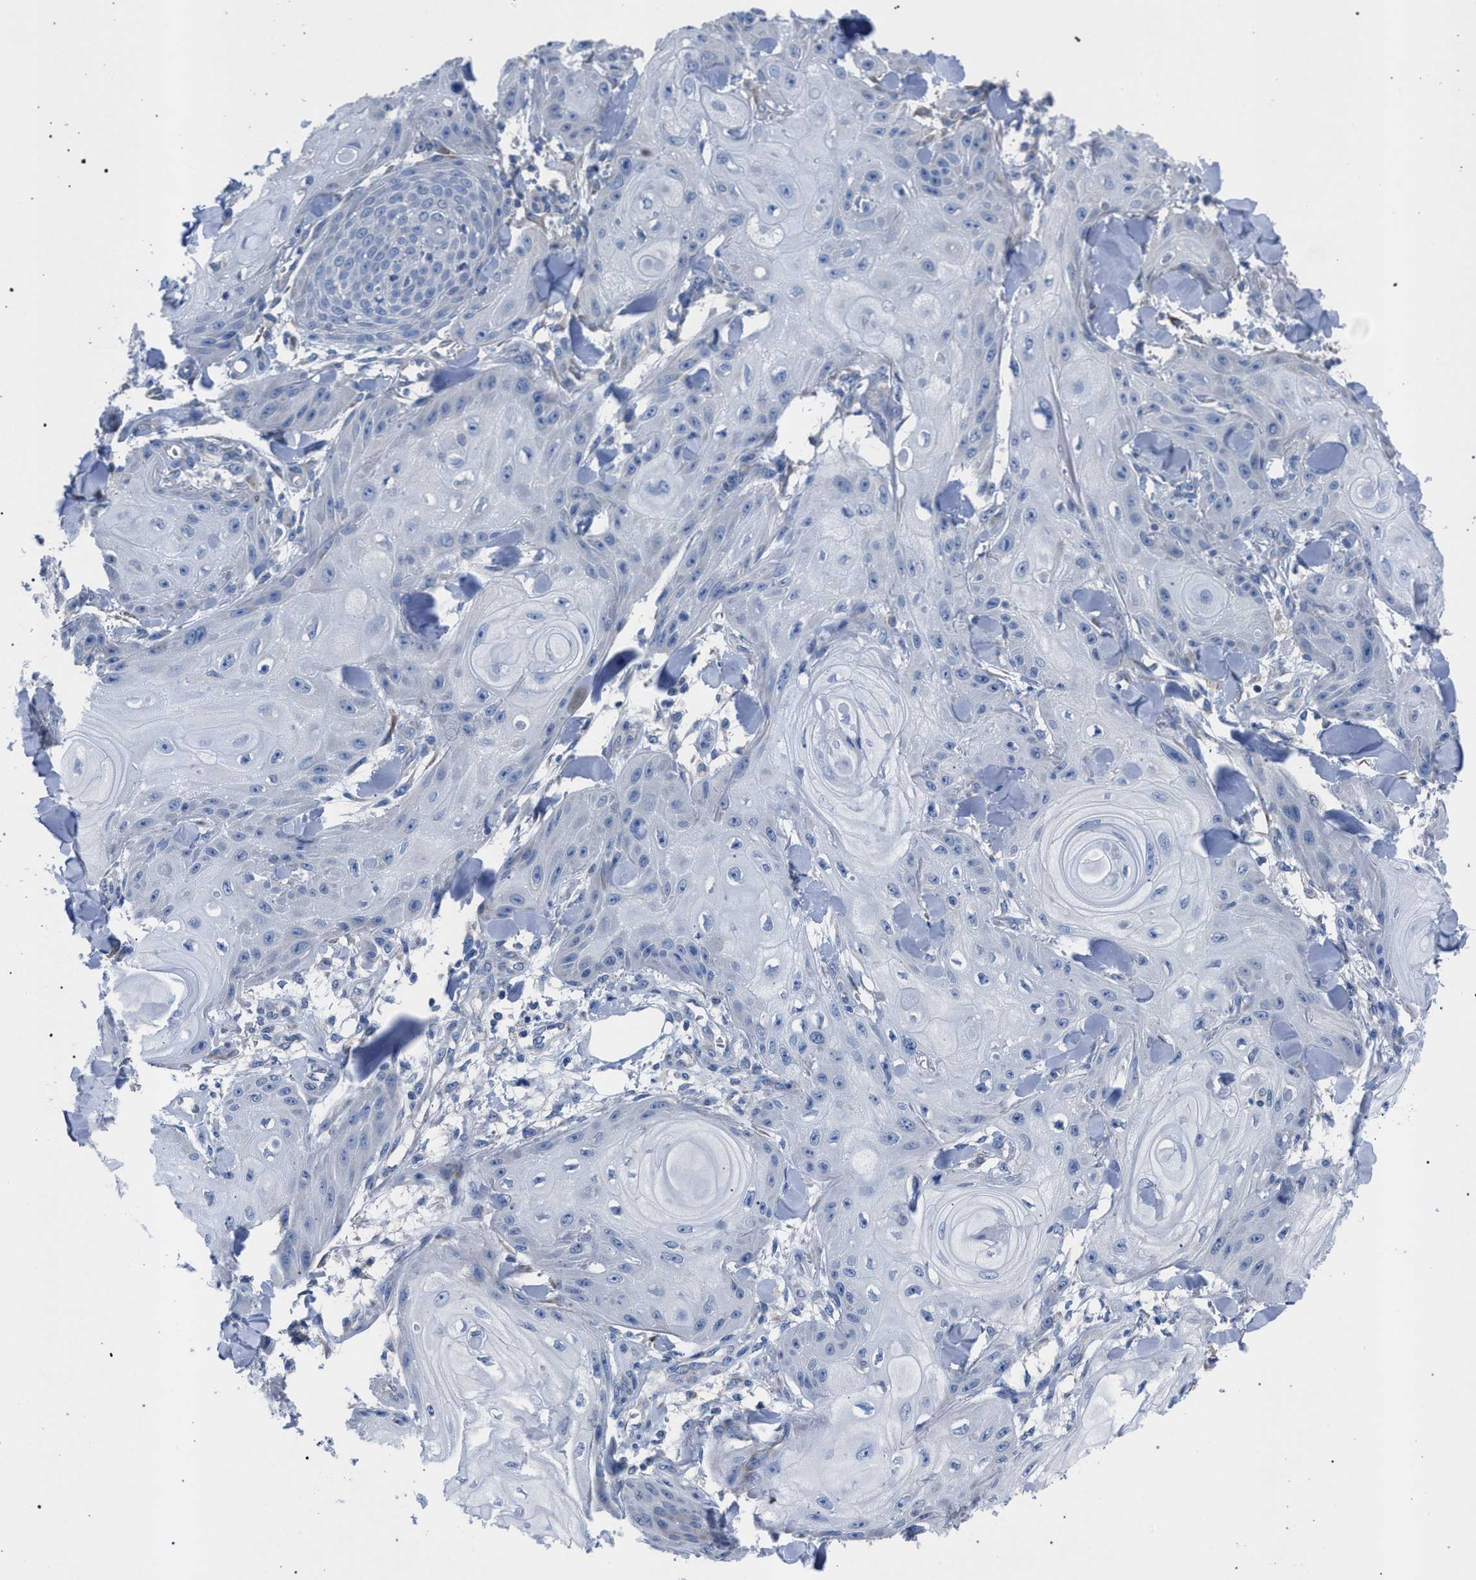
{"staining": {"intensity": "negative", "quantity": "none", "location": "none"}, "tissue": "skin cancer", "cell_type": "Tumor cells", "image_type": "cancer", "snomed": [{"axis": "morphology", "description": "Squamous cell carcinoma, NOS"}, {"axis": "topography", "description": "Skin"}], "caption": "There is no significant positivity in tumor cells of skin cancer (squamous cell carcinoma). The staining was performed using DAB (3,3'-diaminobenzidine) to visualize the protein expression in brown, while the nuclei were stained in blue with hematoxylin (Magnification: 20x).", "gene": "CRYZ", "patient": {"sex": "male", "age": 74}}